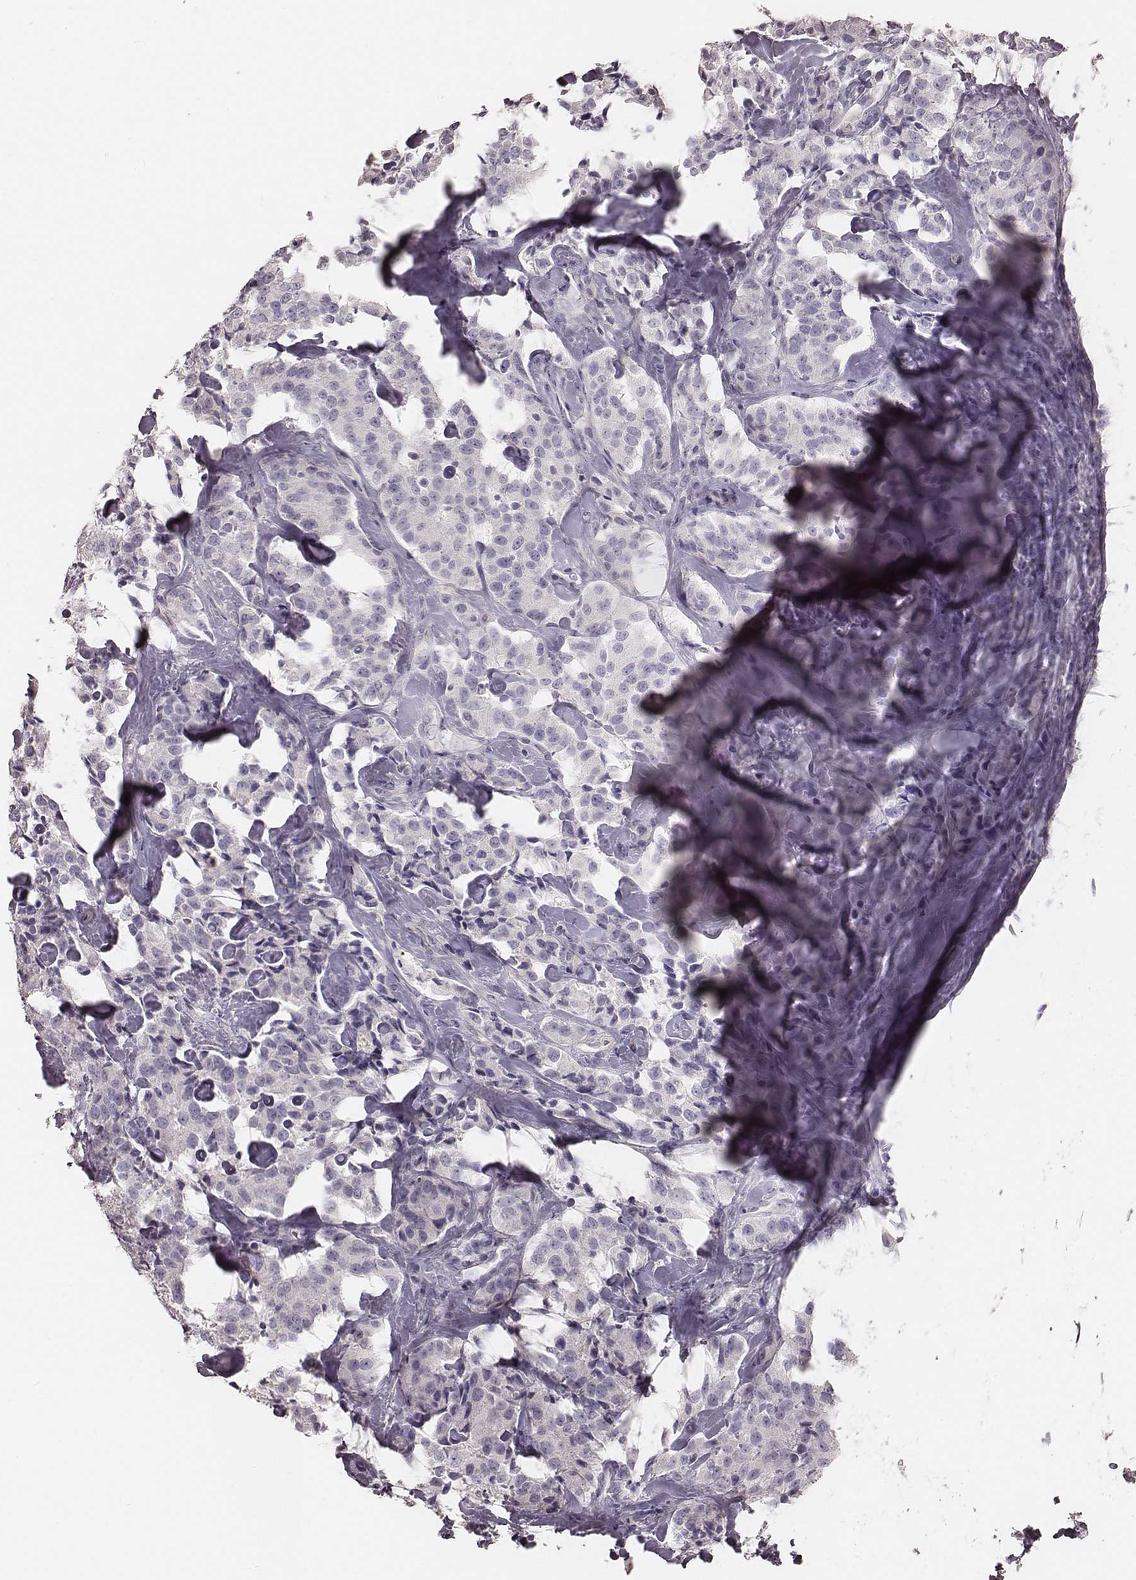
{"staining": {"intensity": "negative", "quantity": "none", "location": "none"}, "tissue": "carcinoid", "cell_type": "Tumor cells", "image_type": "cancer", "snomed": [{"axis": "morphology", "description": "Carcinoid, malignant, NOS"}, {"axis": "topography", "description": "Pancreas"}], "caption": "Human malignant carcinoid stained for a protein using IHC demonstrates no positivity in tumor cells.", "gene": "ZP4", "patient": {"sex": "male", "age": 41}}